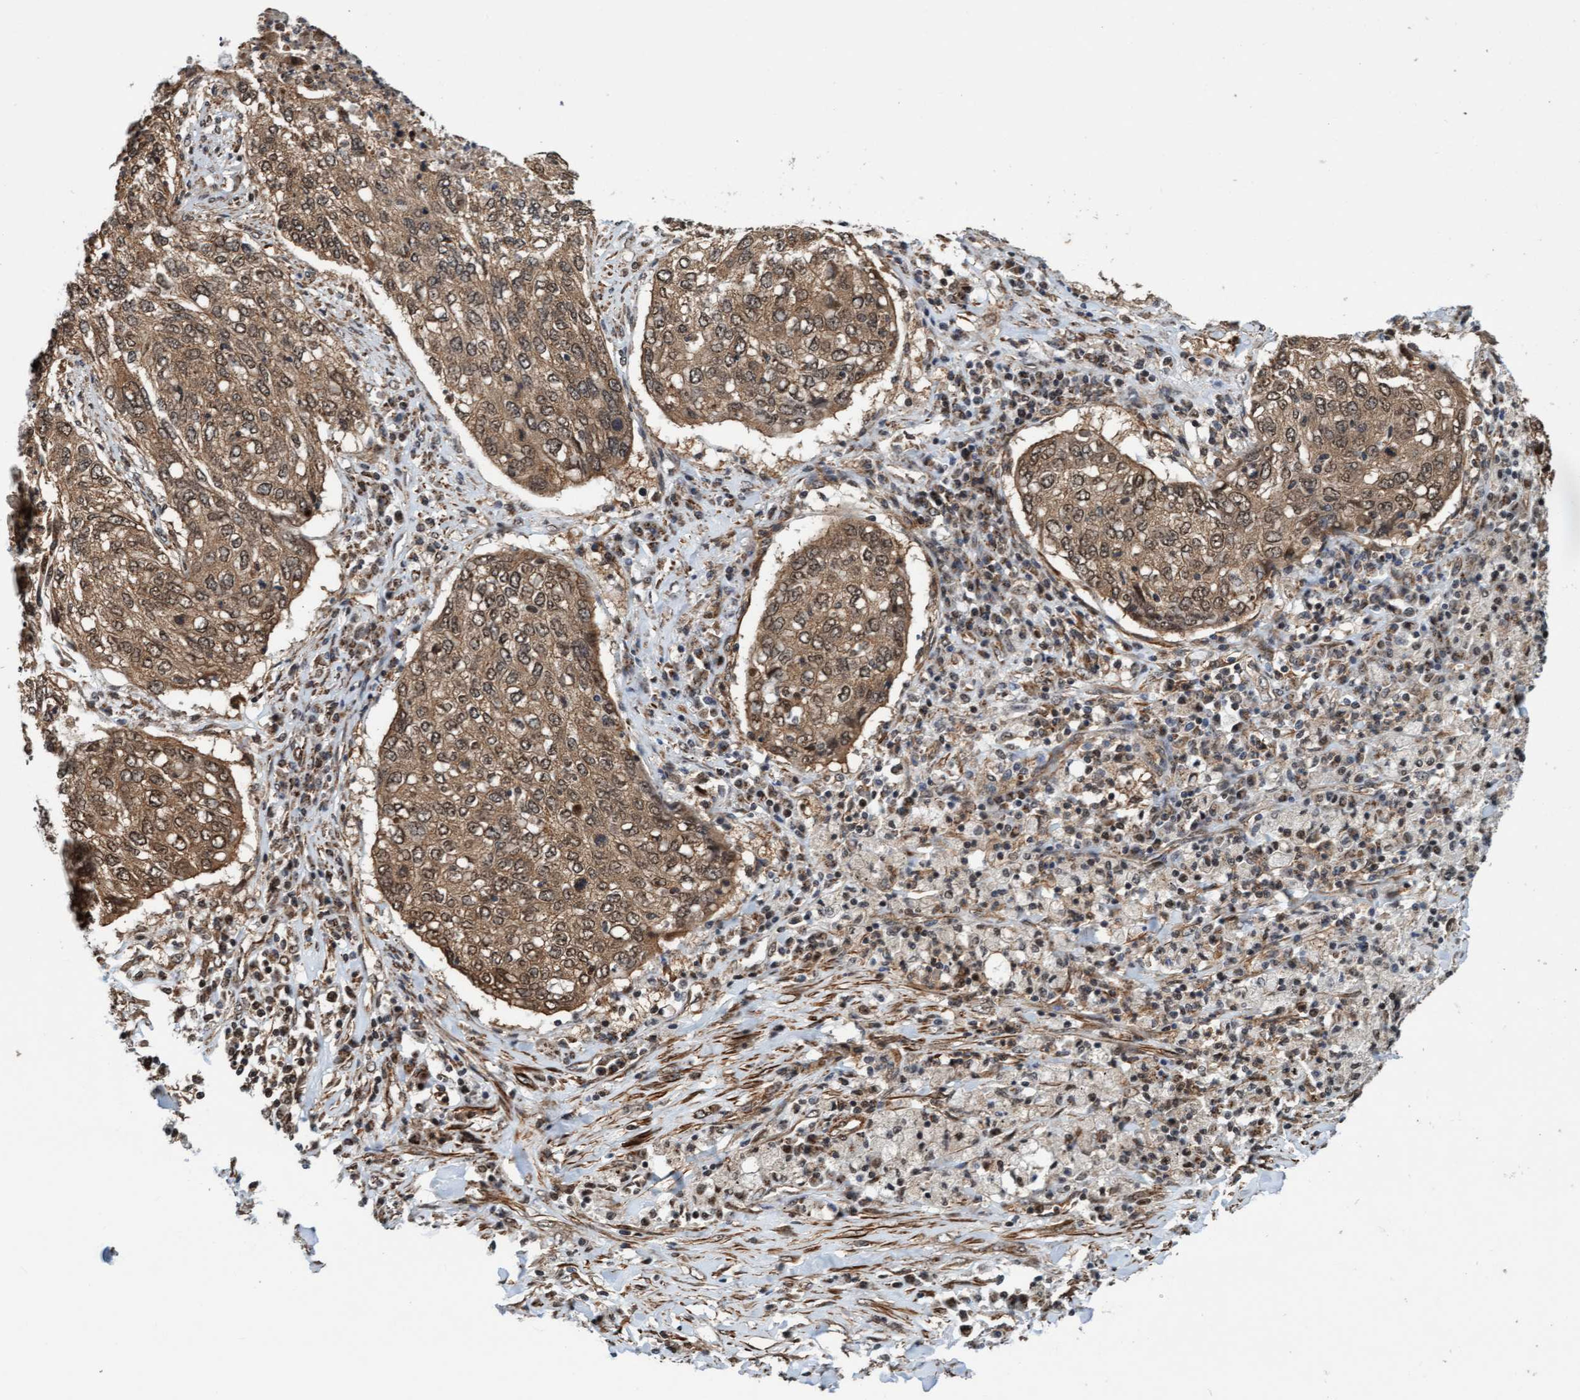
{"staining": {"intensity": "moderate", "quantity": ">75%", "location": "cytoplasmic/membranous,nuclear"}, "tissue": "lung cancer", "cell_type": "Tumor cells", "image_type": "cancer", "snomed": [{"axis": "morphology", "description": "Squamous cell carcinoma, NOS"}, {"axis": "topography", "description": "Lung"}], "caption": "This photomicrograph displays lung squamous cell carcinoma stained with IHC to label a protein in brown. The cytoplasmic/membranous and nuclear of tumor cells show moderate positivity for the protein. Nuclei are counter-stained blue.", "gene": "STXBP4", "patient": {"sex": "female", "age": 63}}